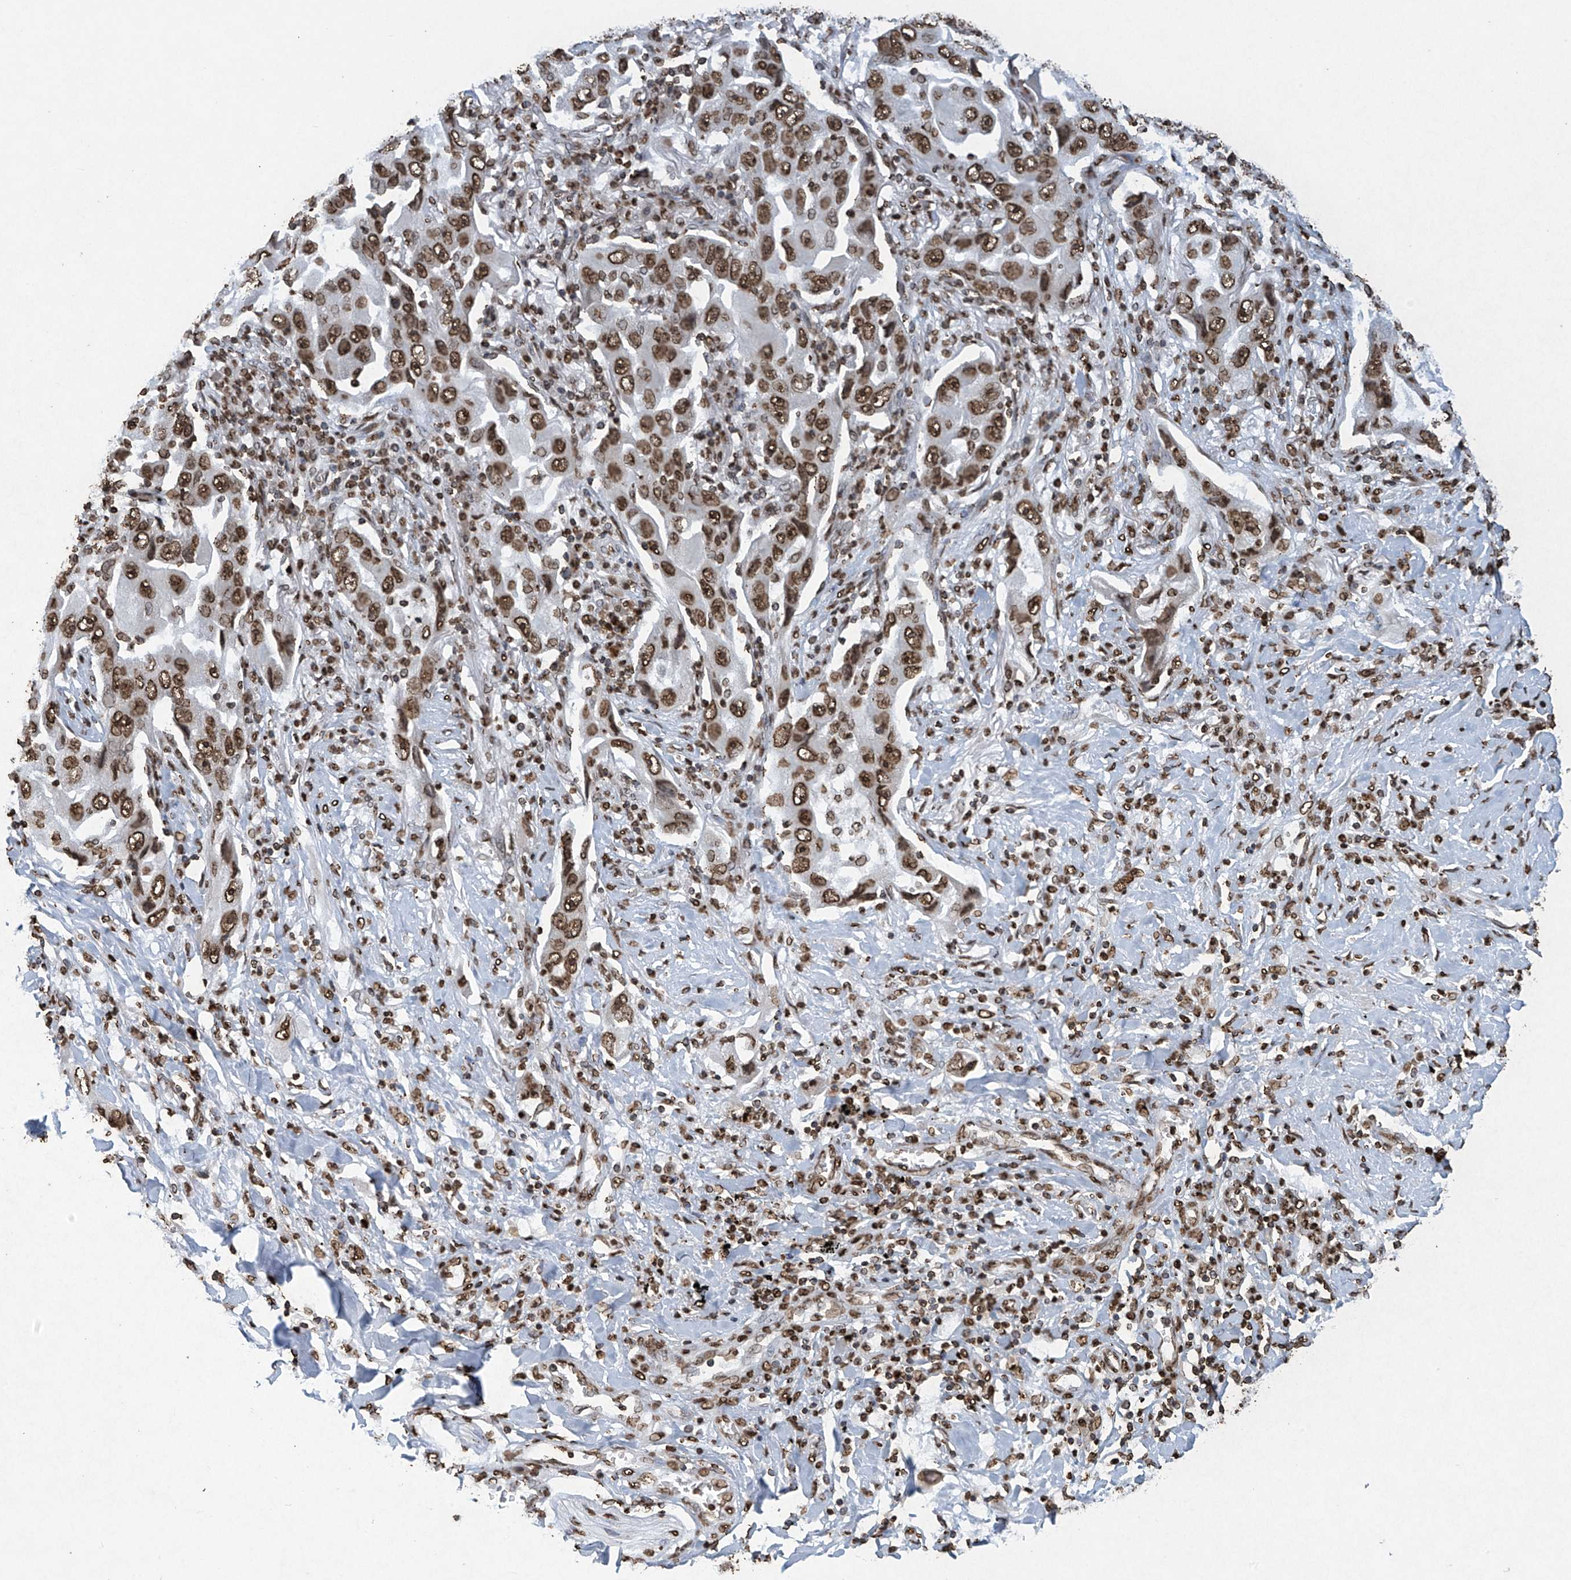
{"staining": {"intensity": "moderate", "quantity": ">75%", "location": "nuclear"}, "tissue": "lung cancer", "cell_type": "Tumor cells", "image_type": "cancer", "snomed": [{"axis": "morphology", "description": "Adenocarcinoma, NOS"}, {"axis": "topography", "description": "Lung"}], "caption": "This is a histology image of immunohistochemistry (IHC) staining of lung cancer, which shows moderate staining in the nuclear of tumor cells.", "gene": "H3-3A", "patient": {"sex": "female", "age": 65}}